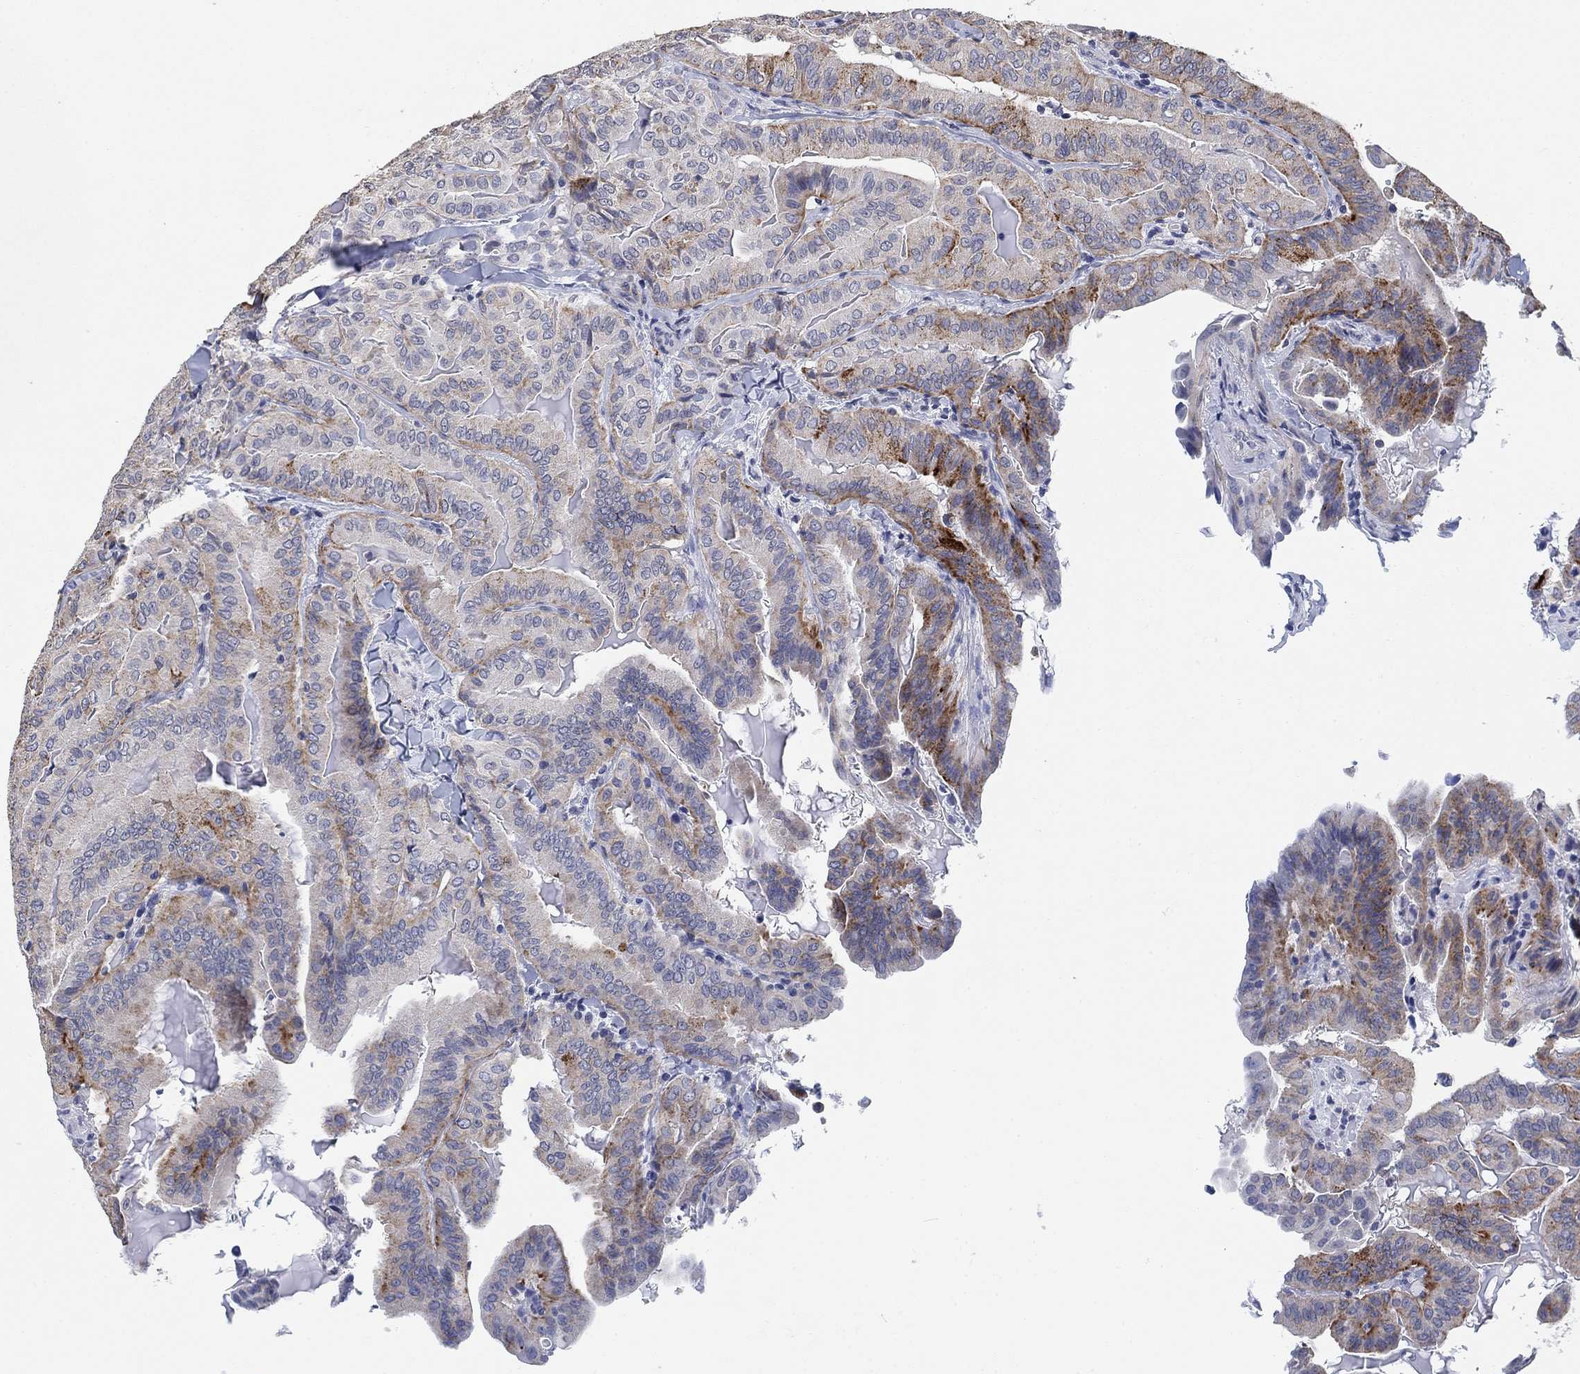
{"staining": {"intensity": "strong", "quantity": "<25%", "location": "cytoplasmic/membranous"}, "tissue": "thyroid cancer", "cell_type": "Tumor cells", "image_type": "cancer", "snomed": [{"axis": "morphology", "description": "Papillary adenocarcinoma, NOS"}, {"axis": "topography", "description": "Thyroid gland"}], "caption": "This is a photomicrograph of IHC staining of papillary adenocarcinoma (thyroid), which shows strong positivity in the cytoplasmic/membranous of tumor cells.", "gene": "OTUB2", "patient": {"sex": "female", "age": 68}}